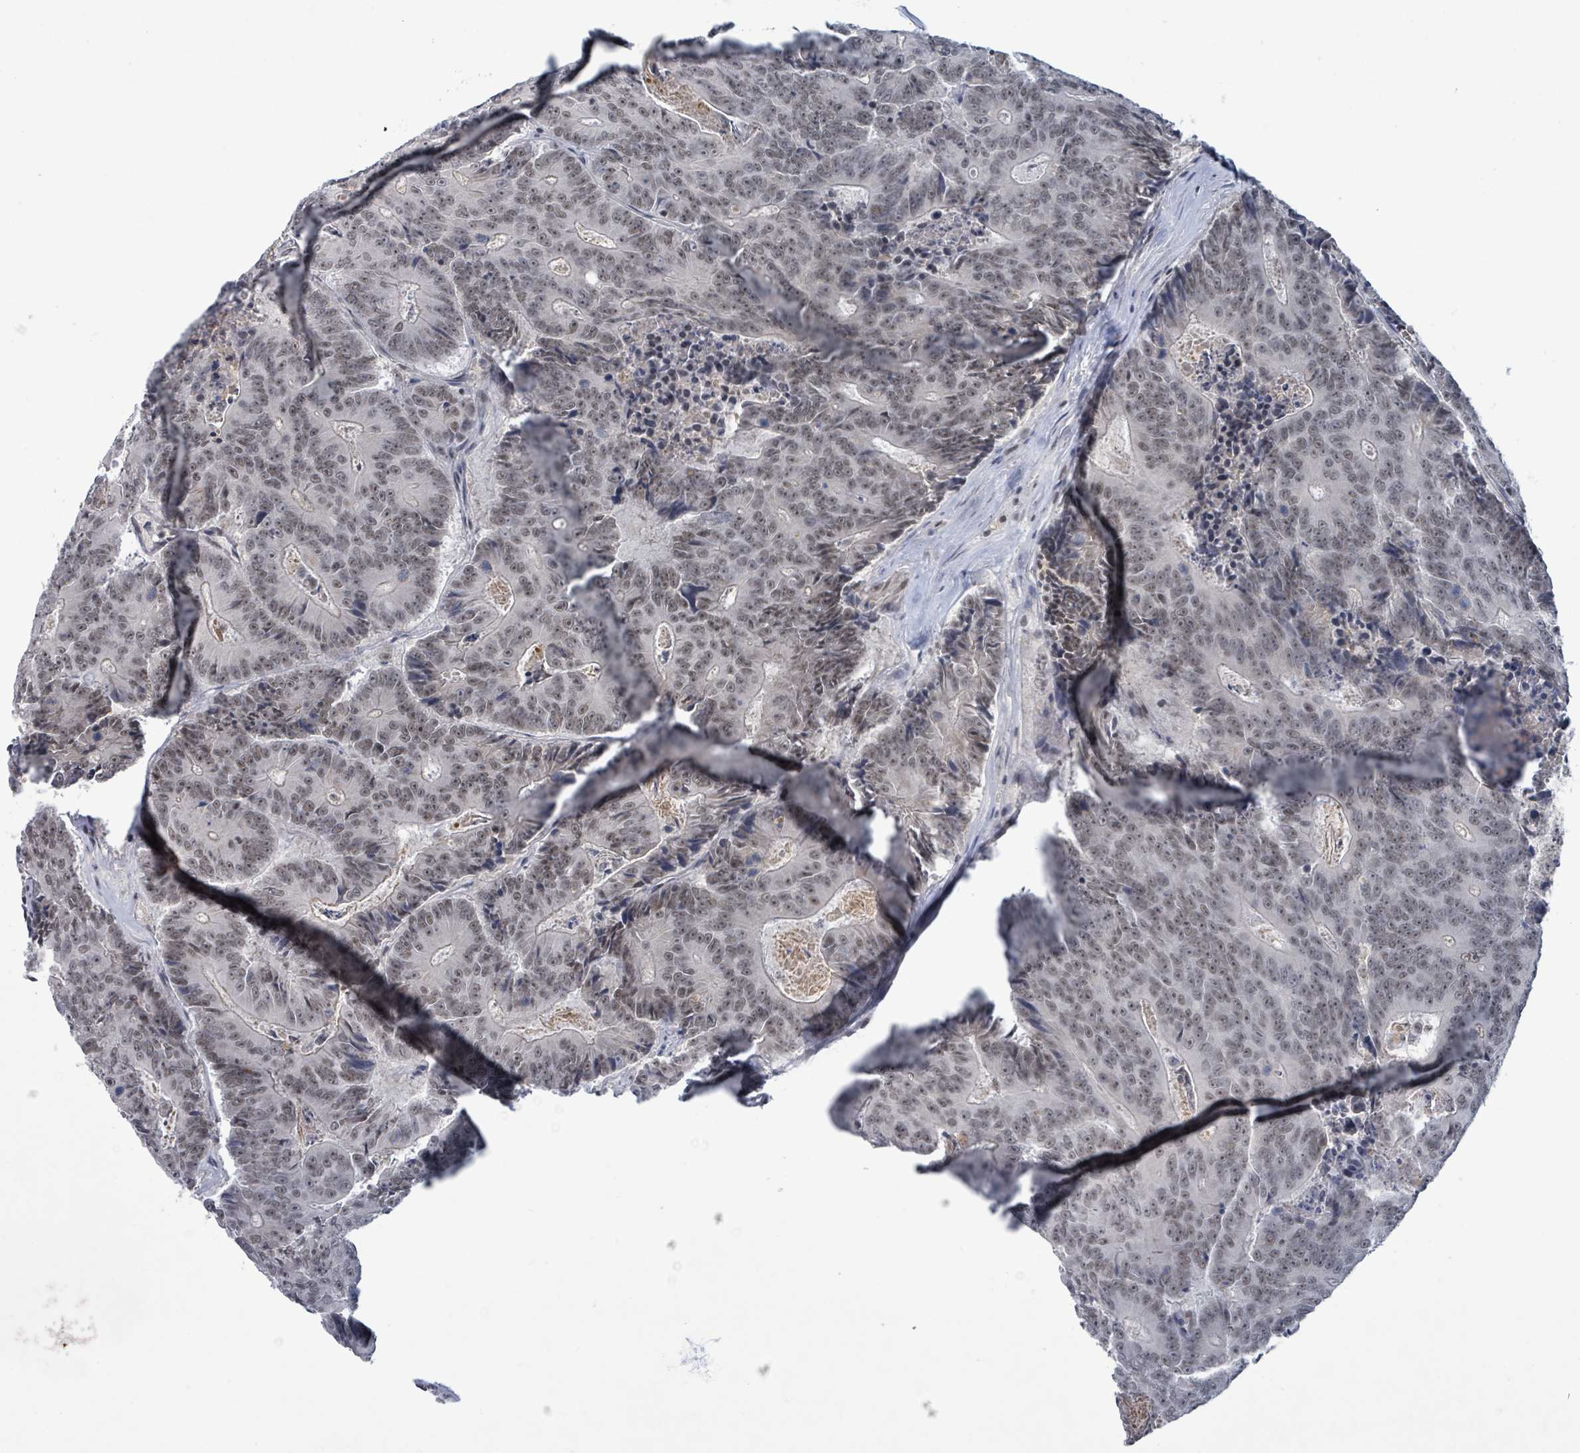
{"staining": {"intensity": "weak", "quantity": "25%-75%", "location": "nuclear"}, "tissue": "colorectal cancer", "cell_type": "Tumor cells", "image_type": "cancer", "snomed": [{"axis": "morphology", "description": "Adenocarcinoma, NOS"}, {"axis": "topography", "description": "Colon"}], "caption": "Colorectal cancer (adenocarcinoma) stained for a protein (brown) shows weak nuclear positive positivity in about 25%-75% of tumor cells.", "gene": "BANP", "patient": {"sex": "male", "age": 83}}